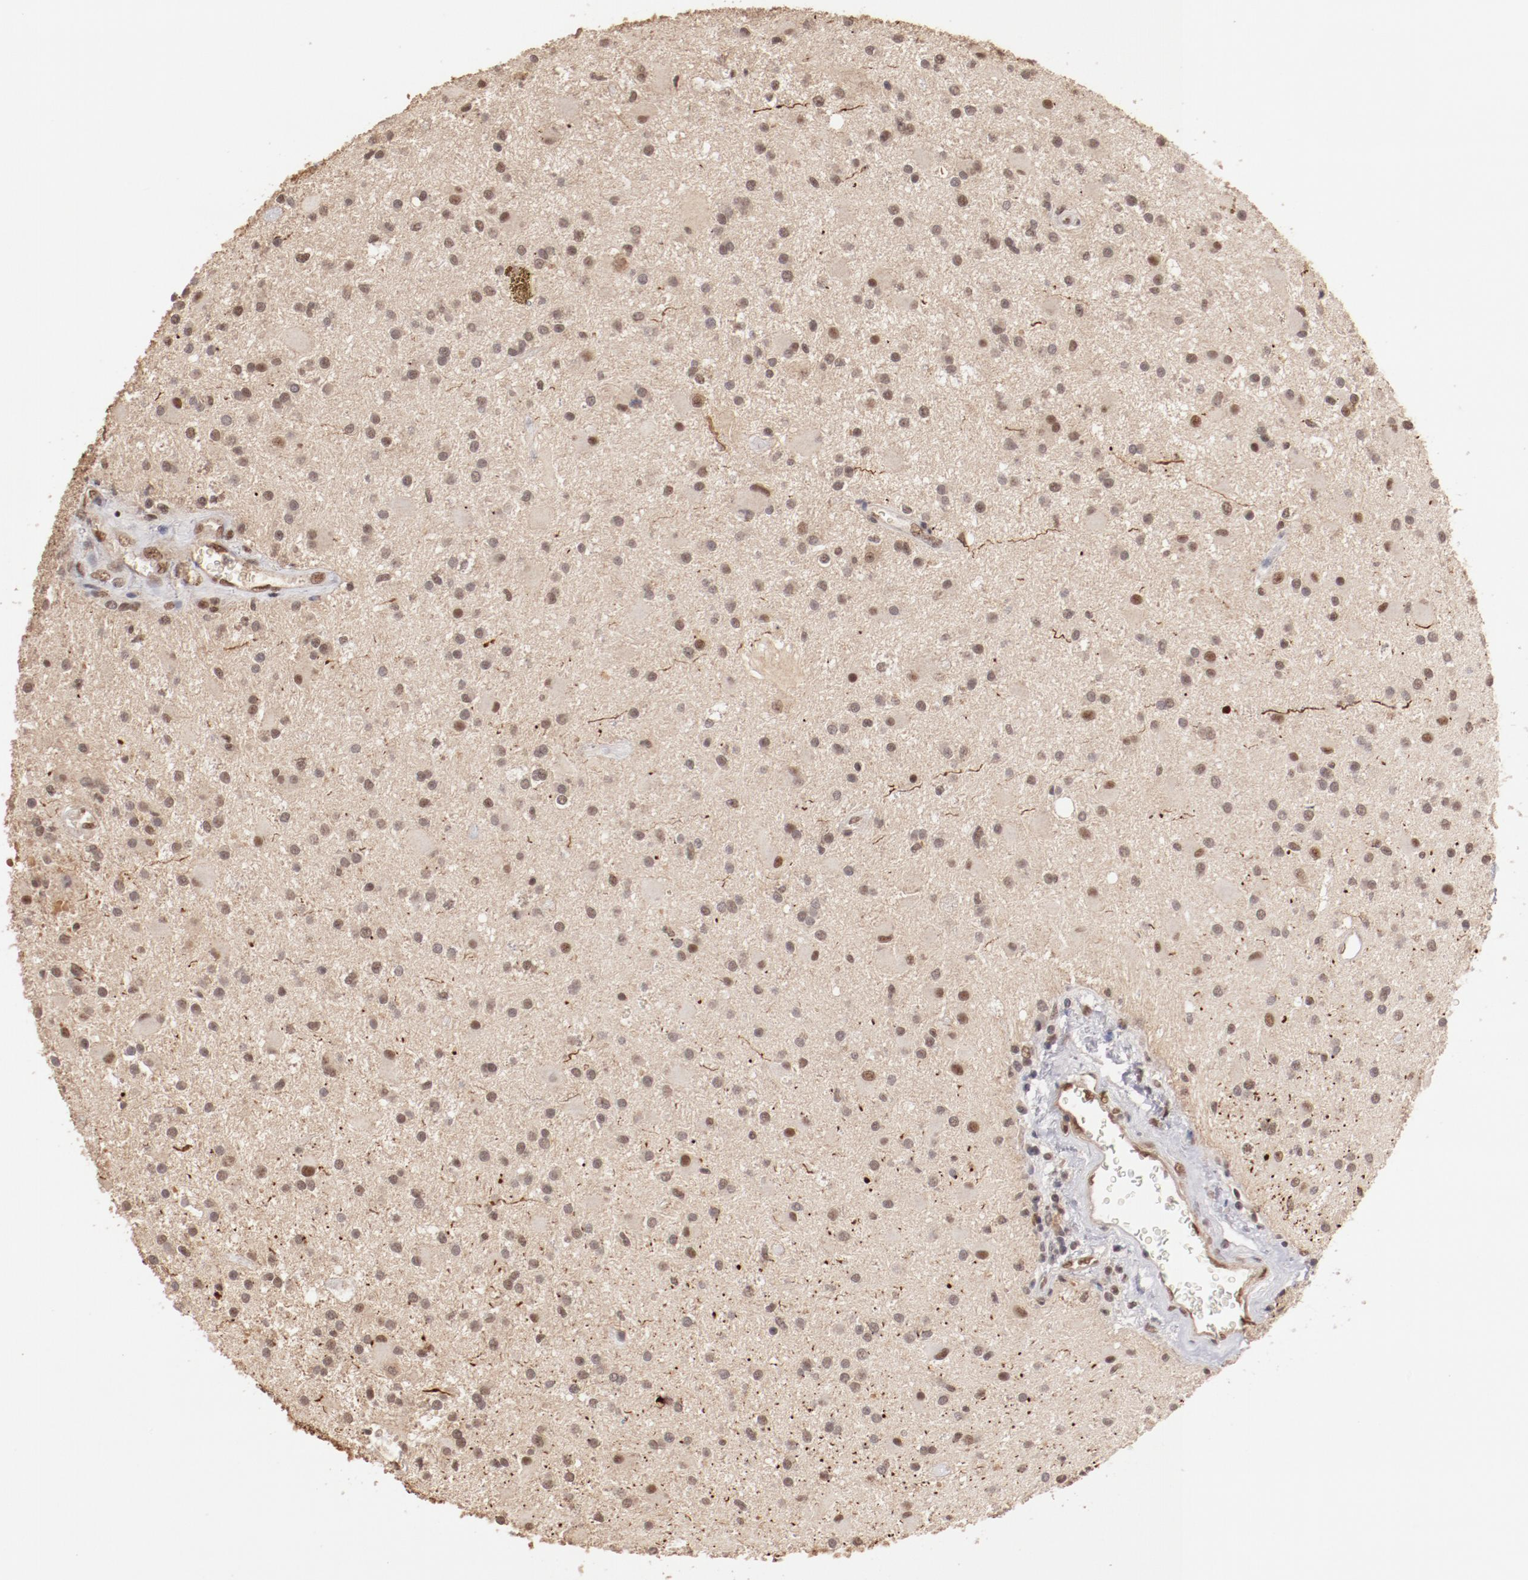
{"staining": {"intensity": "moderate", "quantity": ">75%", "location": "nuclear"}, "tissue": "glioma", "cell_type": "Tumor cells", "image_type": "cancer", "snomed": [{"axis": "morphology", "description": "Glioma, malignant, Low grade"}, {"axis": "topography", "description": "Brain"}], "caption": "Human malignant glioma (low-grade) stained with a brown dye shows moderate nuclear positive positivity in approximately >75% of tumor cells.", "gene": "CLOCK", "patient": {"sex": "male", "age": 58}}